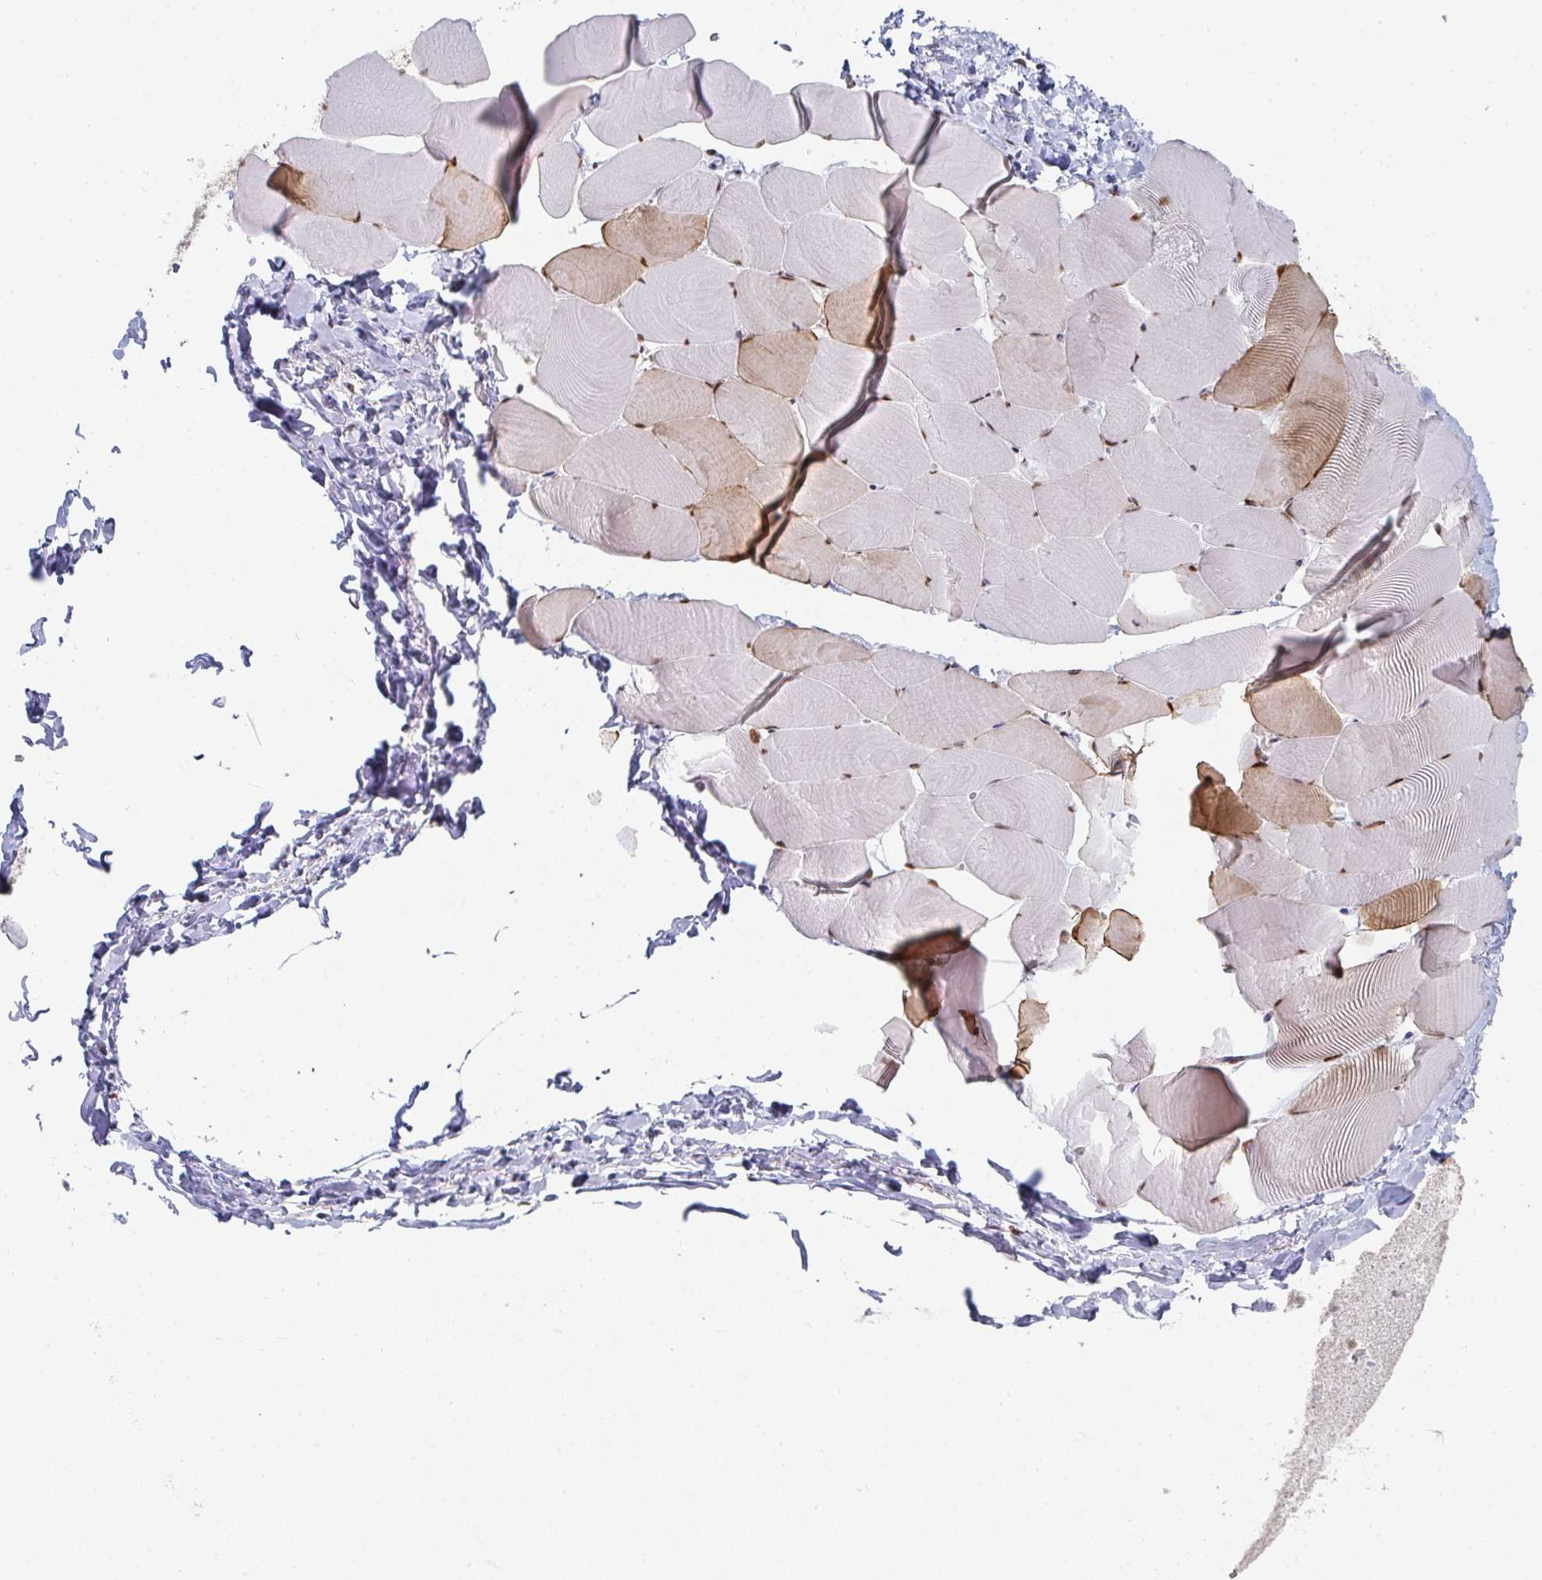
{"staining": {"intensity": "strong", "quantity": "25%-75%", "location": "cytoplasmic/membranous,nuclear"}, "tissue": "skeletal muscle", "cell_type": "Myocytes", "image_type": "normal", "snomed": [{"axis": "morphology", "description": "Normal tissue, NOS"}, {"axis": "topography", "description": "Skeletal muscle"}], "caption": "Skeletal muscle stained with IHC exhibits strong cytoplasmic/membranous,nuclear expression in about 25%-75% of myocytes. (Brightfield microscopy of DAB IHC at high magnification).", "gene": "LIN54", "patient": {"sex": "male", "age": 25}}